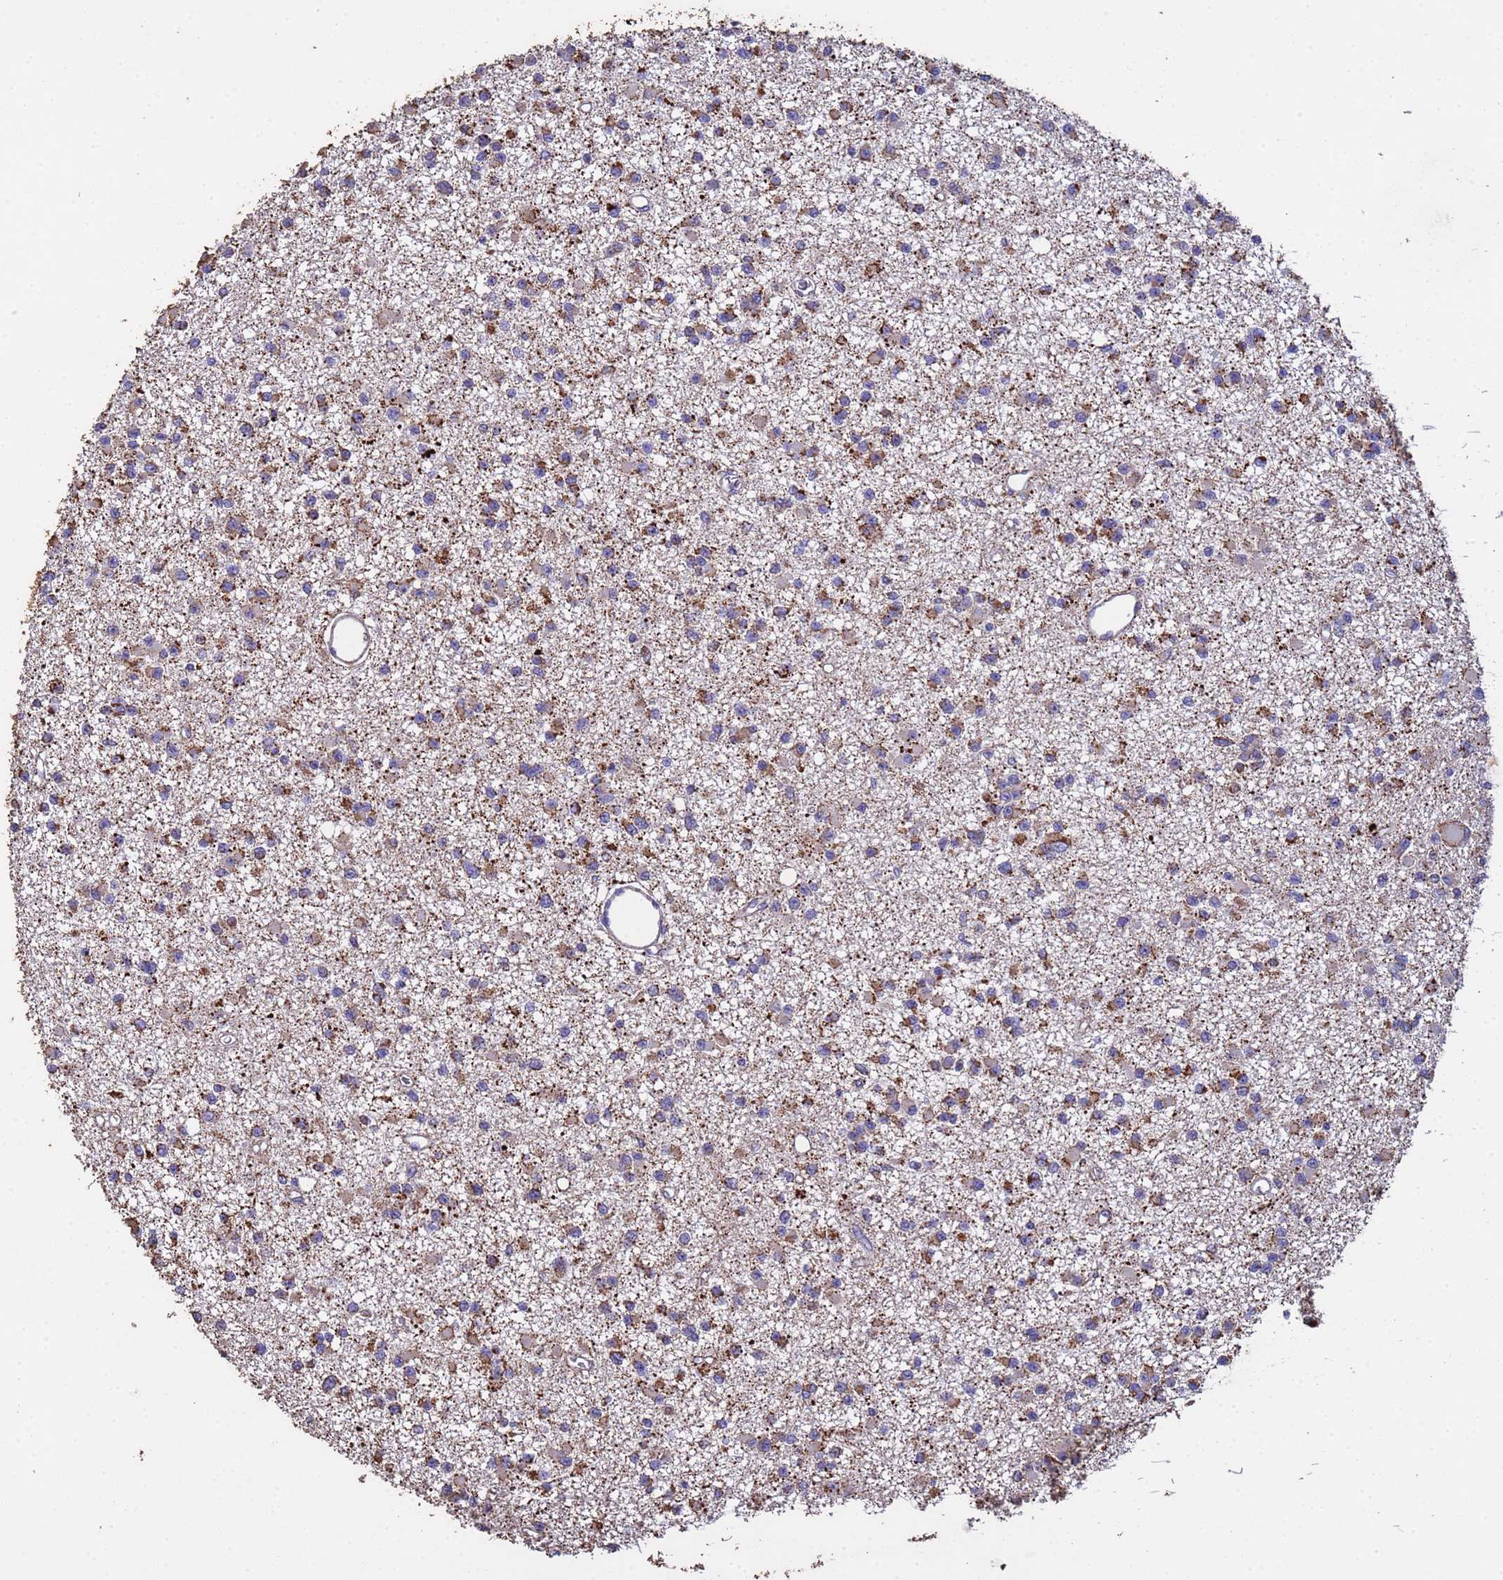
{"staining": {"intensity": "moderate", "quantity": "<25%", "location": "cytoplasmic/membranous"}, "tissue": "glioma", "cell_type": "Tumor cells", "image_type": "cancer", "snomed": [{"axis": "morphology", "description": "Glioma, malignant, Low grade"}, {"axis": "topography", "description": "Brain"}], "caption": "Moderate cytoplasmic/membranous protein positivity is appreciated in approximately <25% of tumor cells in low-grade glioma (malignant).", "gene": "ZNFX1", "patient": {"sex": "female", "age": 22}}